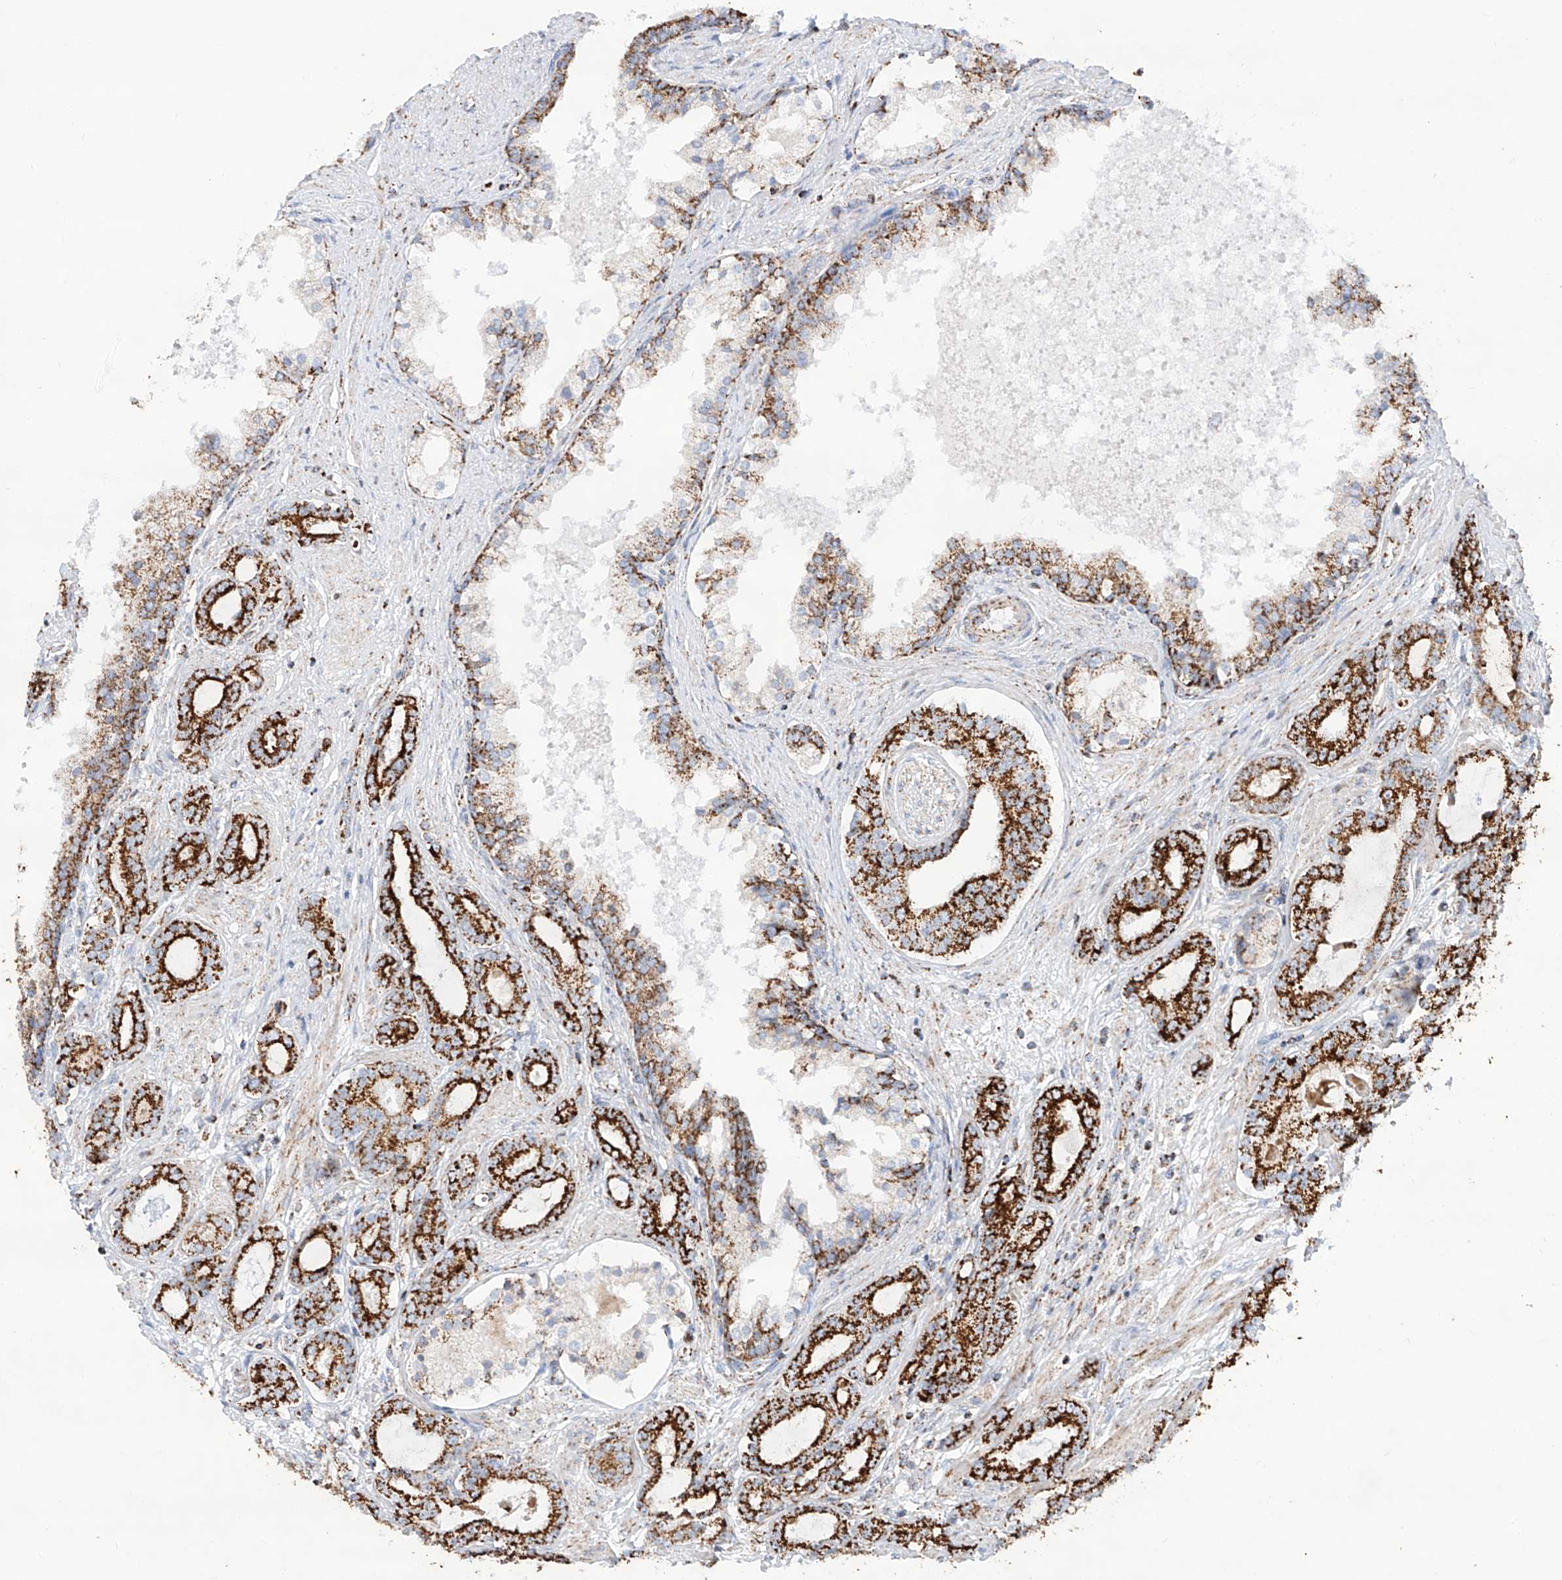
{"staining": {"intensity": "strong", "quantity": ">75%", "location": "cytoplasmic/membranous"}, "tissue": "prostate cancer", "cell_type": "Tumor cells", "image_type": "cancer", "snomed": [{"axis": "morphology", "description": "Adenocarcinoma, High grade"}, {"axis": "topography", "description": "Prostate"}], "caption": "Strong cytoplasmic/membranous protein expression is seen in about >75% of tumor cells in high-grade adenocarcinoma (prostate).", "gene": "TTC27", "patient": {"sex": "male", "age": 58}}